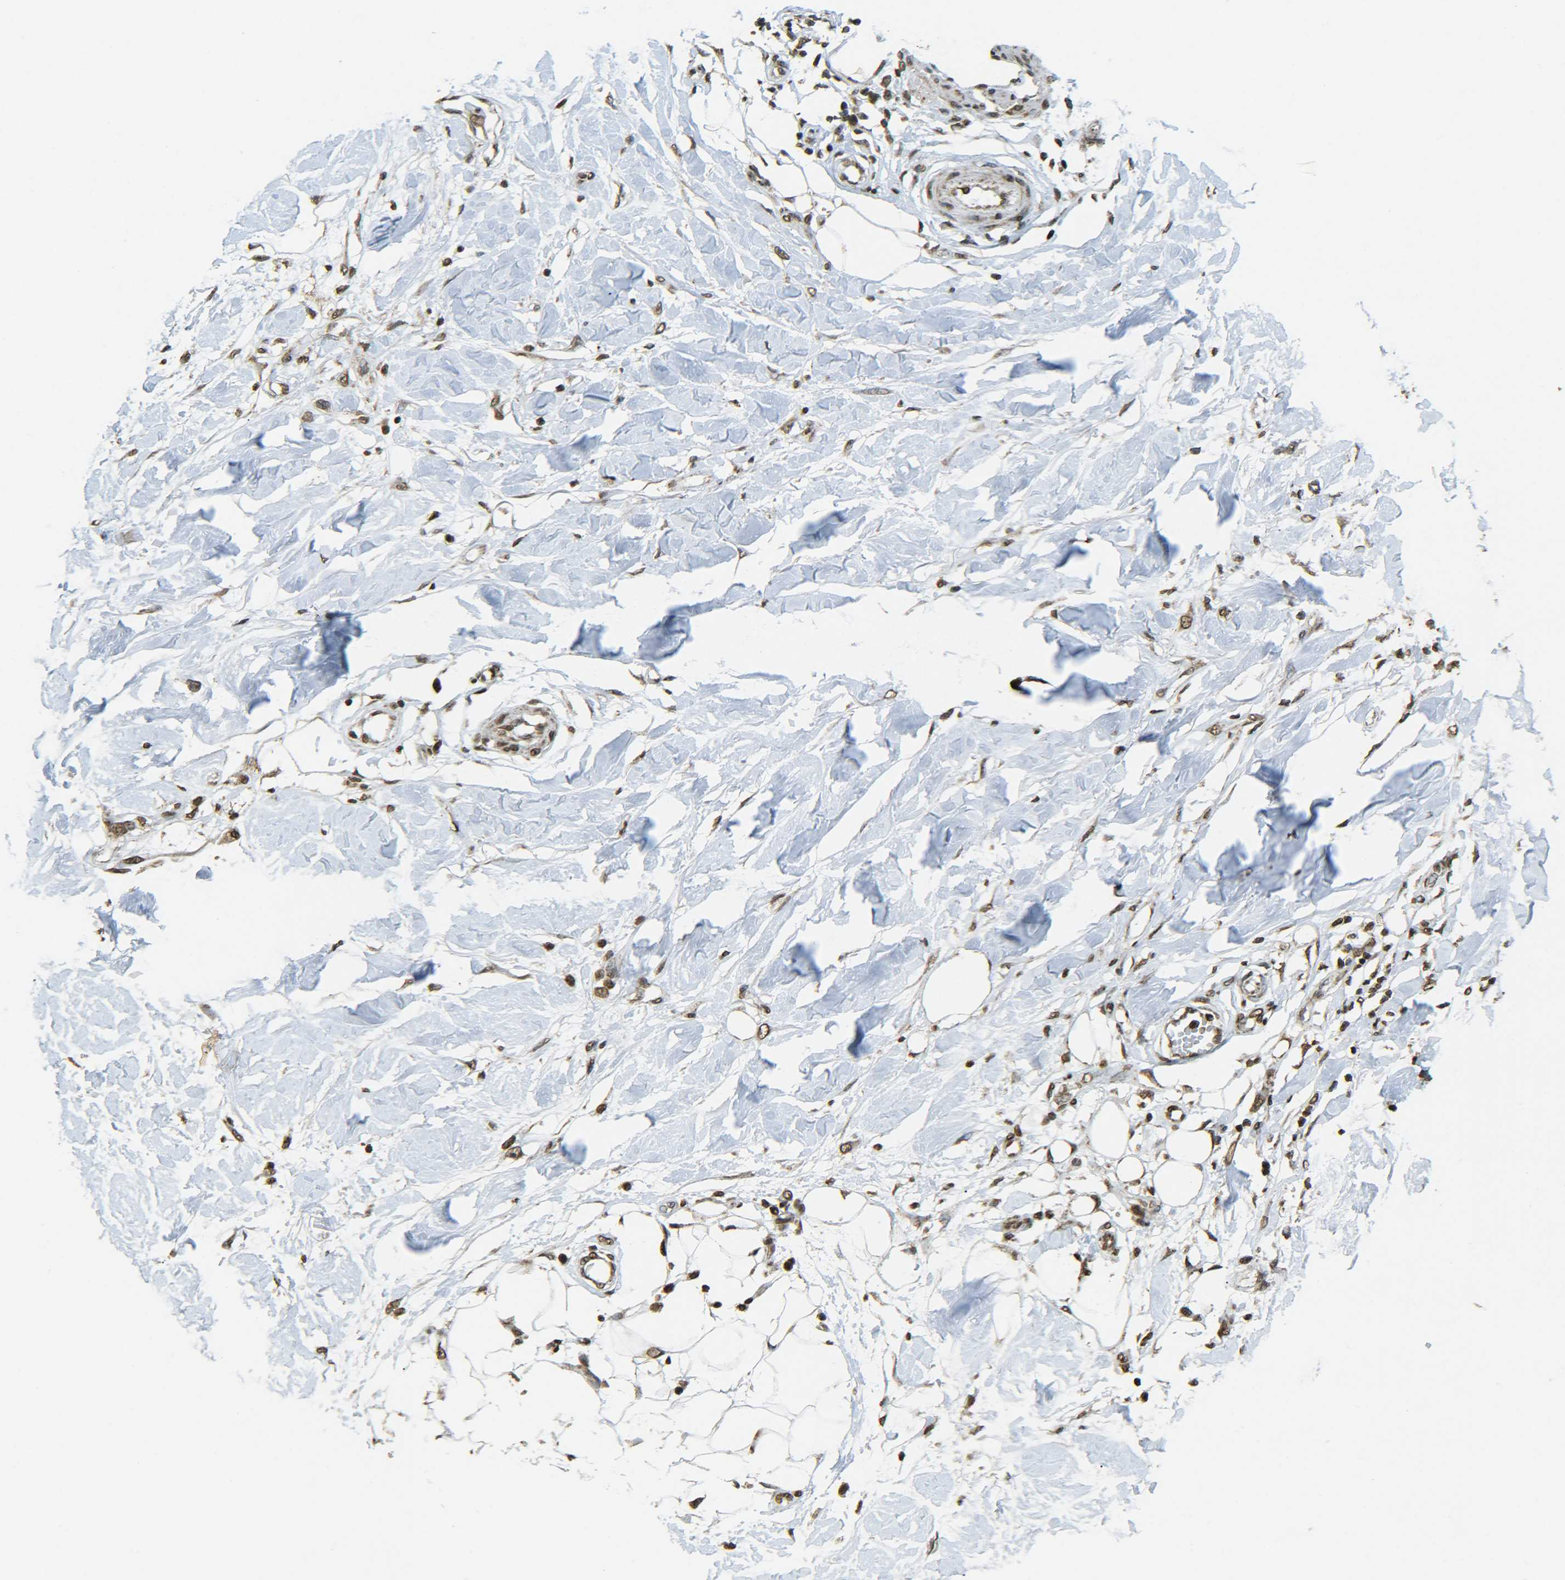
{"staining": {"intensity": "strong", "quantity": ">75%", "location": "nuclear"}, "tissue": "adipose tissue", "cell_type": "Adipocytes", "image_type": "normal", "snomed": [{"axis": "morphology", "description": "Normal tissue, NOS"}, {"axis": "morphology", "description": "Squamous cell carcinoma, NOS"}, {"axis": "topography", "description": "Skin"}, {"axis": "topography", "description": "Peripheral nerve tissue"}], "caption": "About >75% of adipocytes in unremarkable human adipose tissue display strong nuclear protein expression as visualized by brown immunohistochemical staining.", "gene": "NEUROG2", "patient": {"sex": "male", "age": 83}}